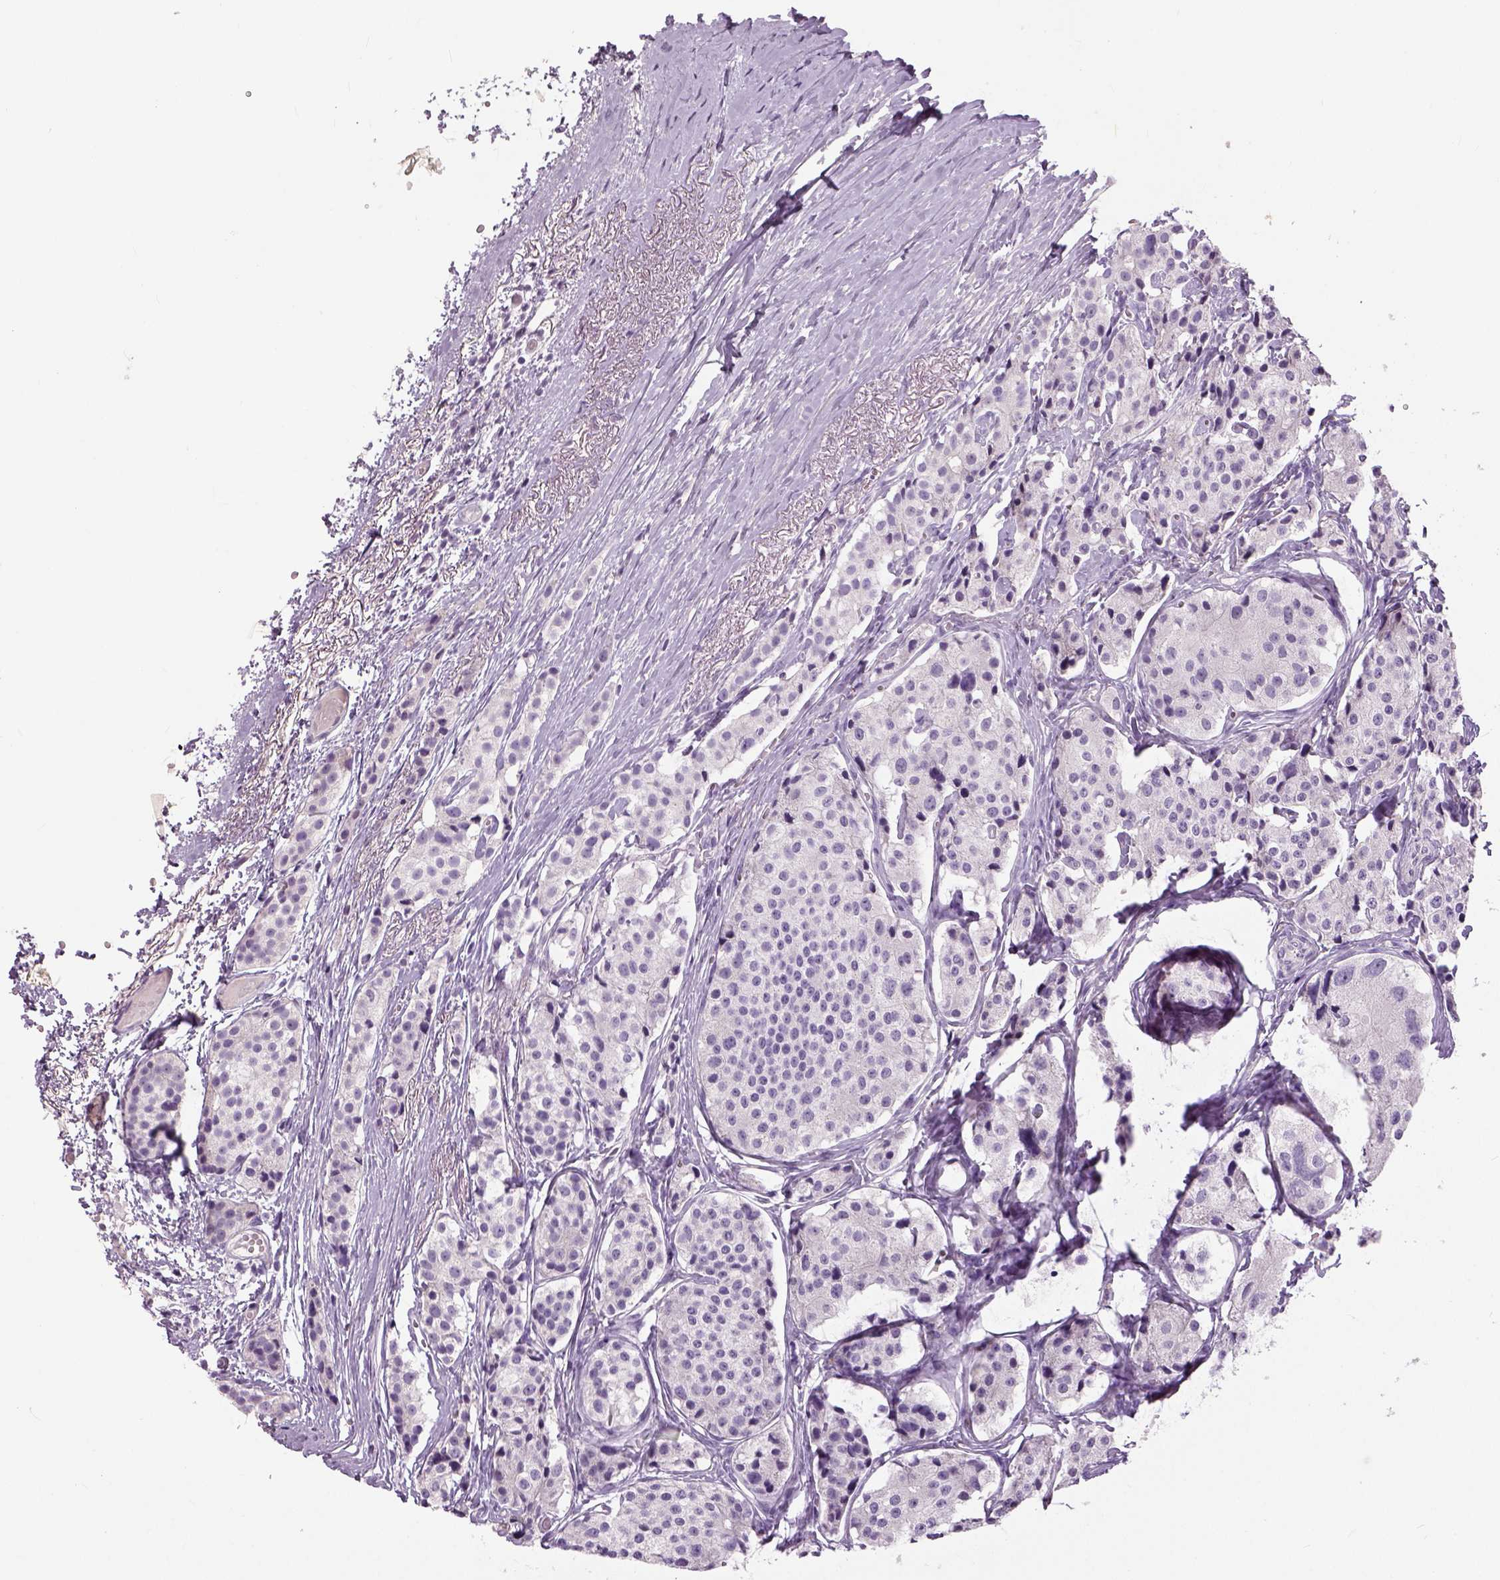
{"staining": {"intensity": "negative", "quantity": "none", "location": "none"}, "tissue": "carcinoid", "cell_type": "Tumor cells", "image_type": "cancer", "snomed": [{"axis": "morphology", "description": "Carcinoid, malignant, NOS"}, {"axis": "topography", "description": "Small intestine"}], "caption": "IHC histopathology image of carcinoid stained for a protein (brown), which exhibits no staining in tumor cells.", "gene": "NECAB1", "patient": {"sex": "female", "age": 65}}